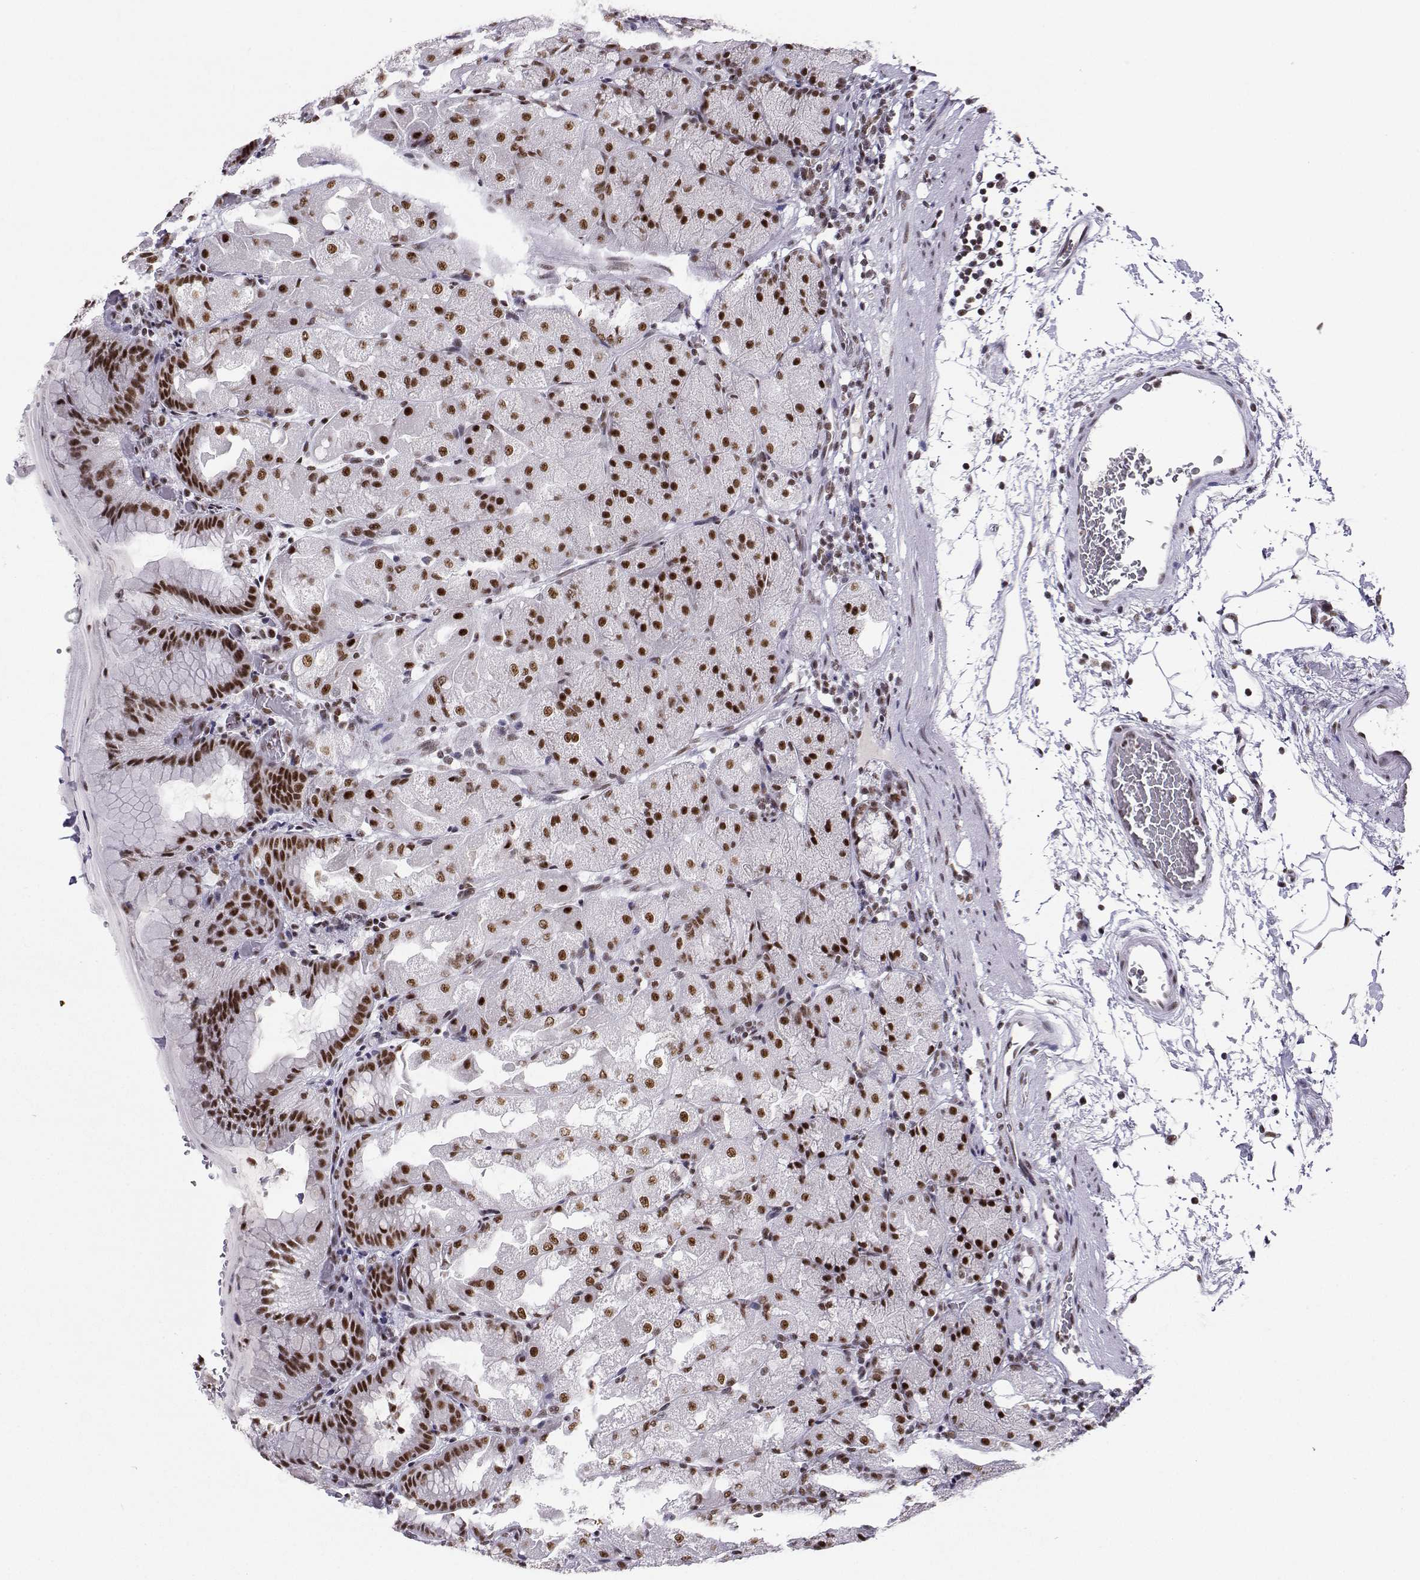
{"staining": {"intensity": "moderate", "quantity": ">75%", "location": "nuclear"}, "tissue": "stomach", "cell_type": "Glandular cells", "image_type": "normal", "snomed": [{"axis": "morphology", "description": "Normal tissue, NOS"}, {"axis": "topography", "description": "Stomach, upper"}, {"axis": "topography", "description": "Stomach"}, {"axis": "topography", "description": "Stomach, lower"}], "caption": "The immunohistochemical stain highlights moderate nuclear staining in glandular cells of benign stomach. (Stains: DAB in brown, nuclei in blue, Microscopy: brightfield microscopy at high magnification).", "gene": "SNRPB2", "patient": {"sex": "male", "age": 62}}